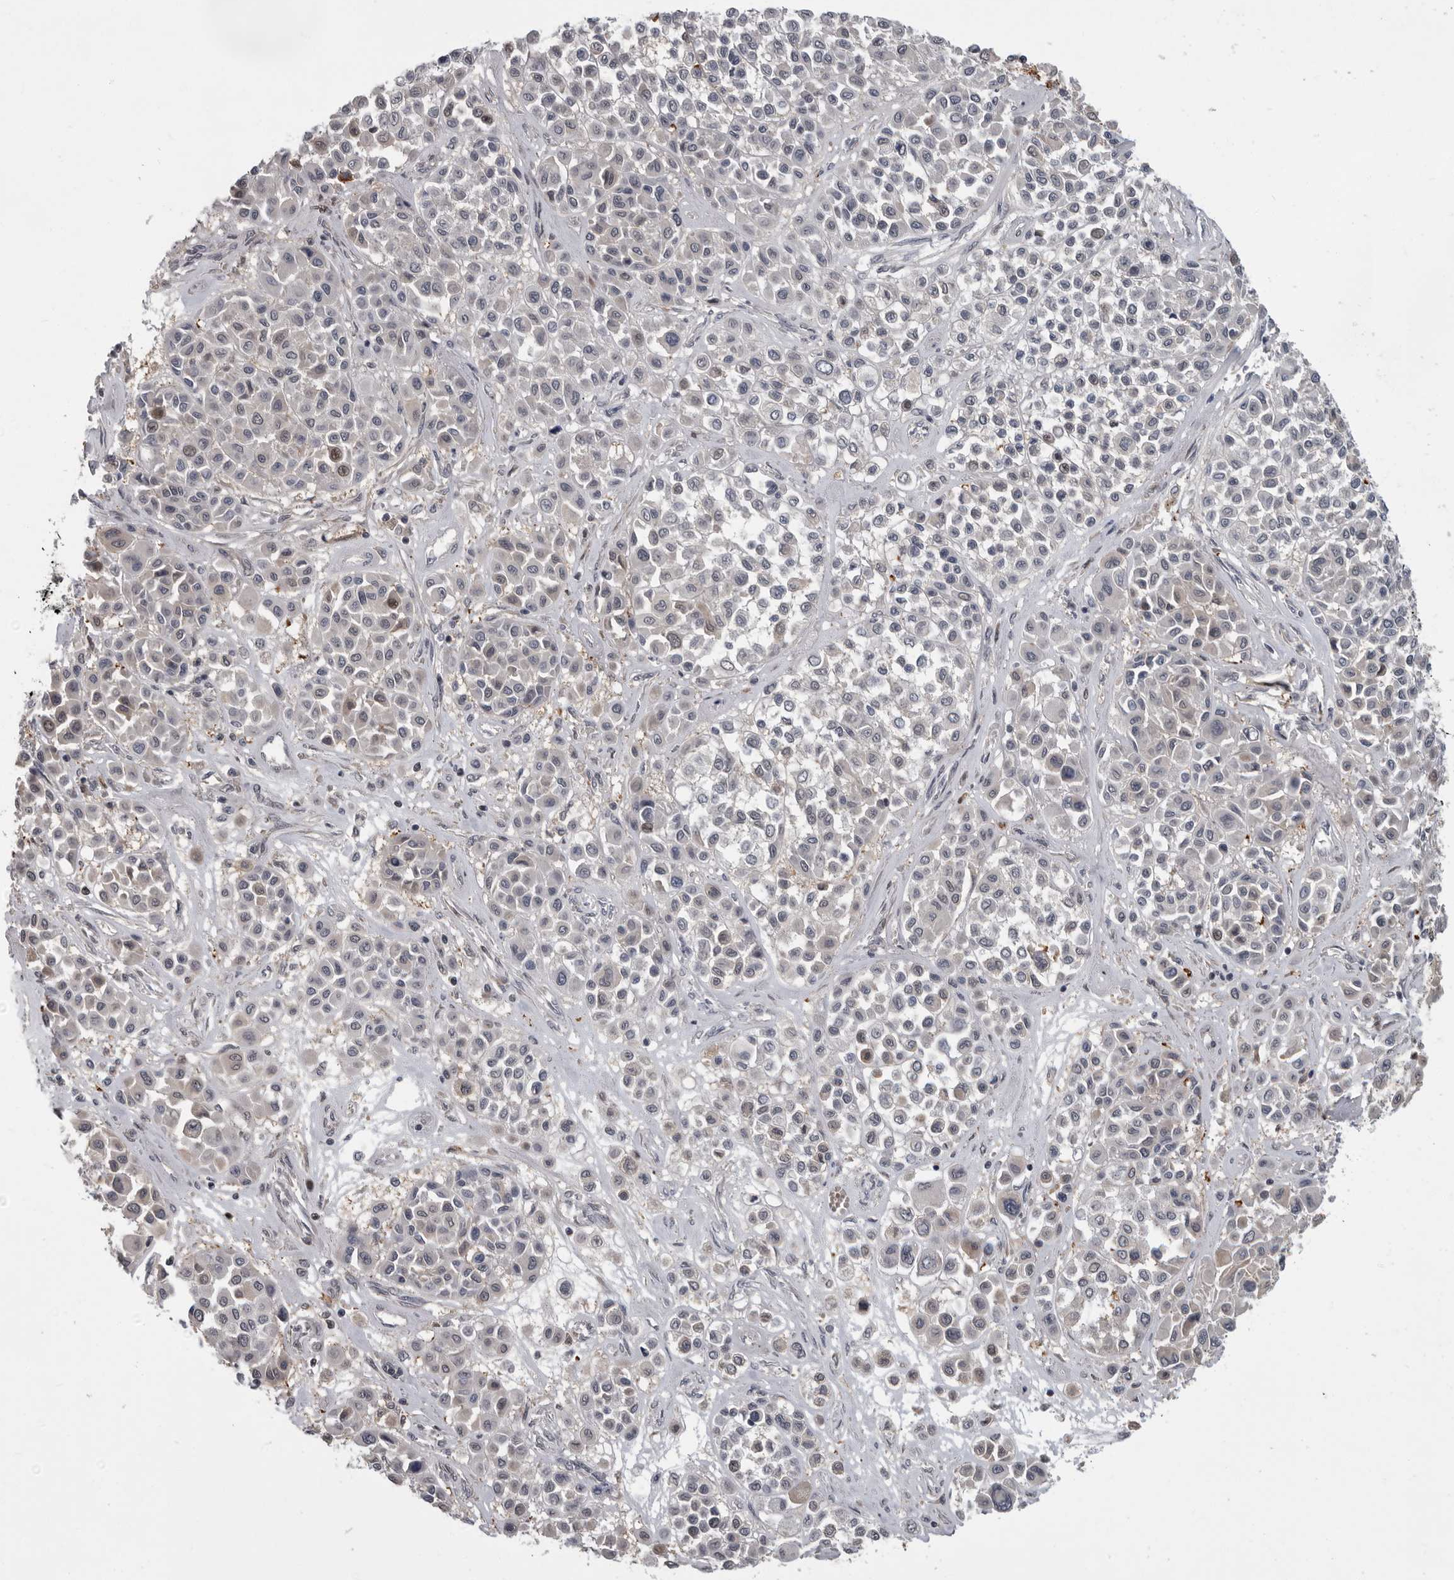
{"staining": {"intensity": "negative", "quantity": "none", "location": "none"}, "tissue": "melanoma", "cell_type": "Tumor cells", "image_type": "cancer", "snomed": [{"axis": "morphology", "description": "Malignant melanoma, Metastatic site"}, {"axis": "topography", "description": "Soft tissue"}], "caption": "Tumor cells show no significant staining in melanoma. (DAB (3,3'-diaminobenzidine) IHC, high magnification).", "gene": "PDE7A", "patient": {"sex": "male", "age": 41}}